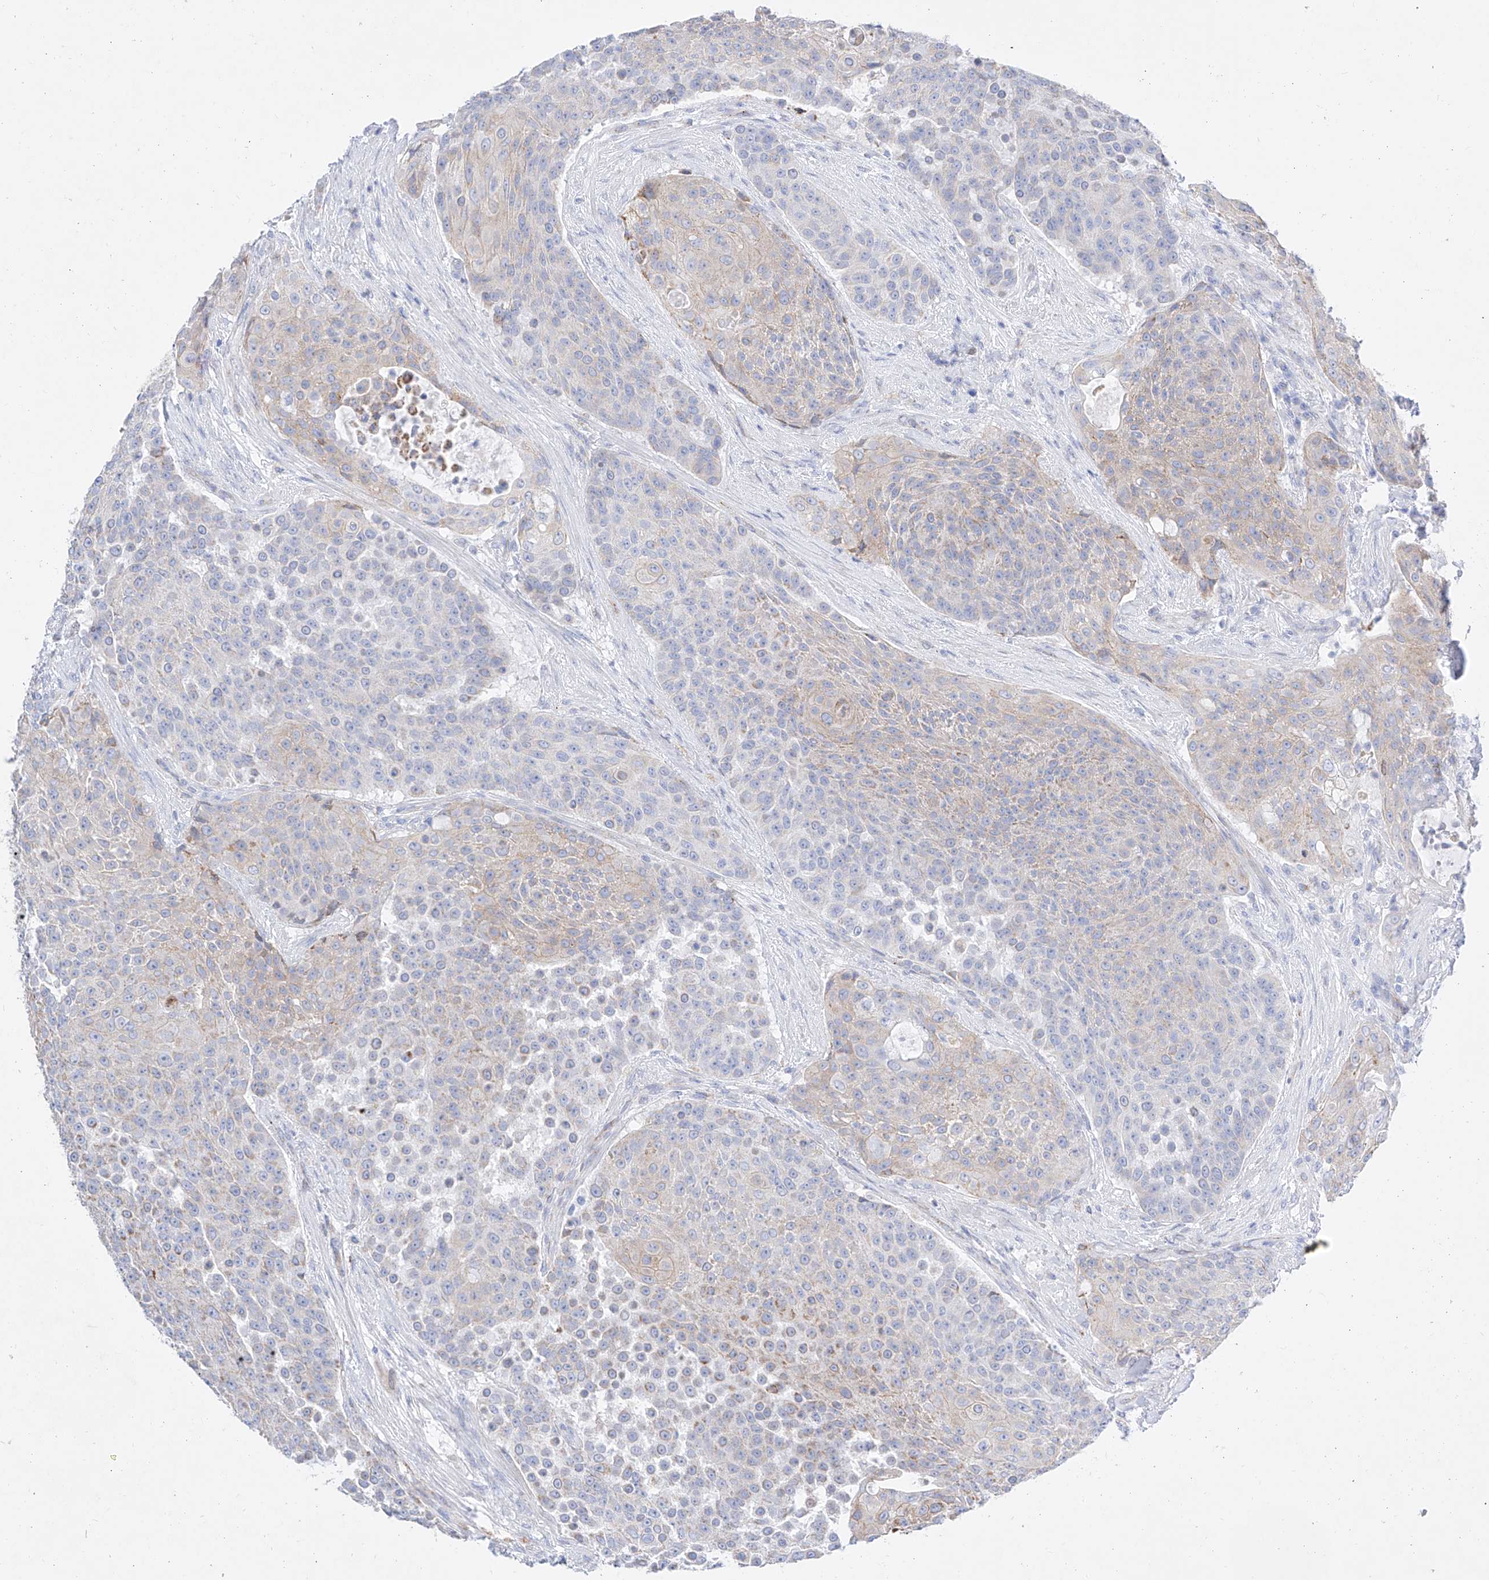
{"staining": {"intensity": "weak", "quantity": "25%-75%", "location": "cytoplasmic/membranous"}, "tissue": "urothelial cancer", "cell_type": "Tumor cells", "image_type": "cancer", "snomed": [{"axis": "morphology", "description": "Urothelial carcinoma, High grade"}, {"axis": "topography", "description": "Urinary bladder"}], "caption": "High-power microscopy captured an IHC image of urothelial carcinoma (high-grade), revealing weak cytoplasmic/membranous positivity in about 25%-75% of tumor cells. Immunohistochemistry stains the protein of interest in brown and the nuclei are stained blue.", "gene": "C6orf62", "patient": {"sex": "female", "age": 63}}